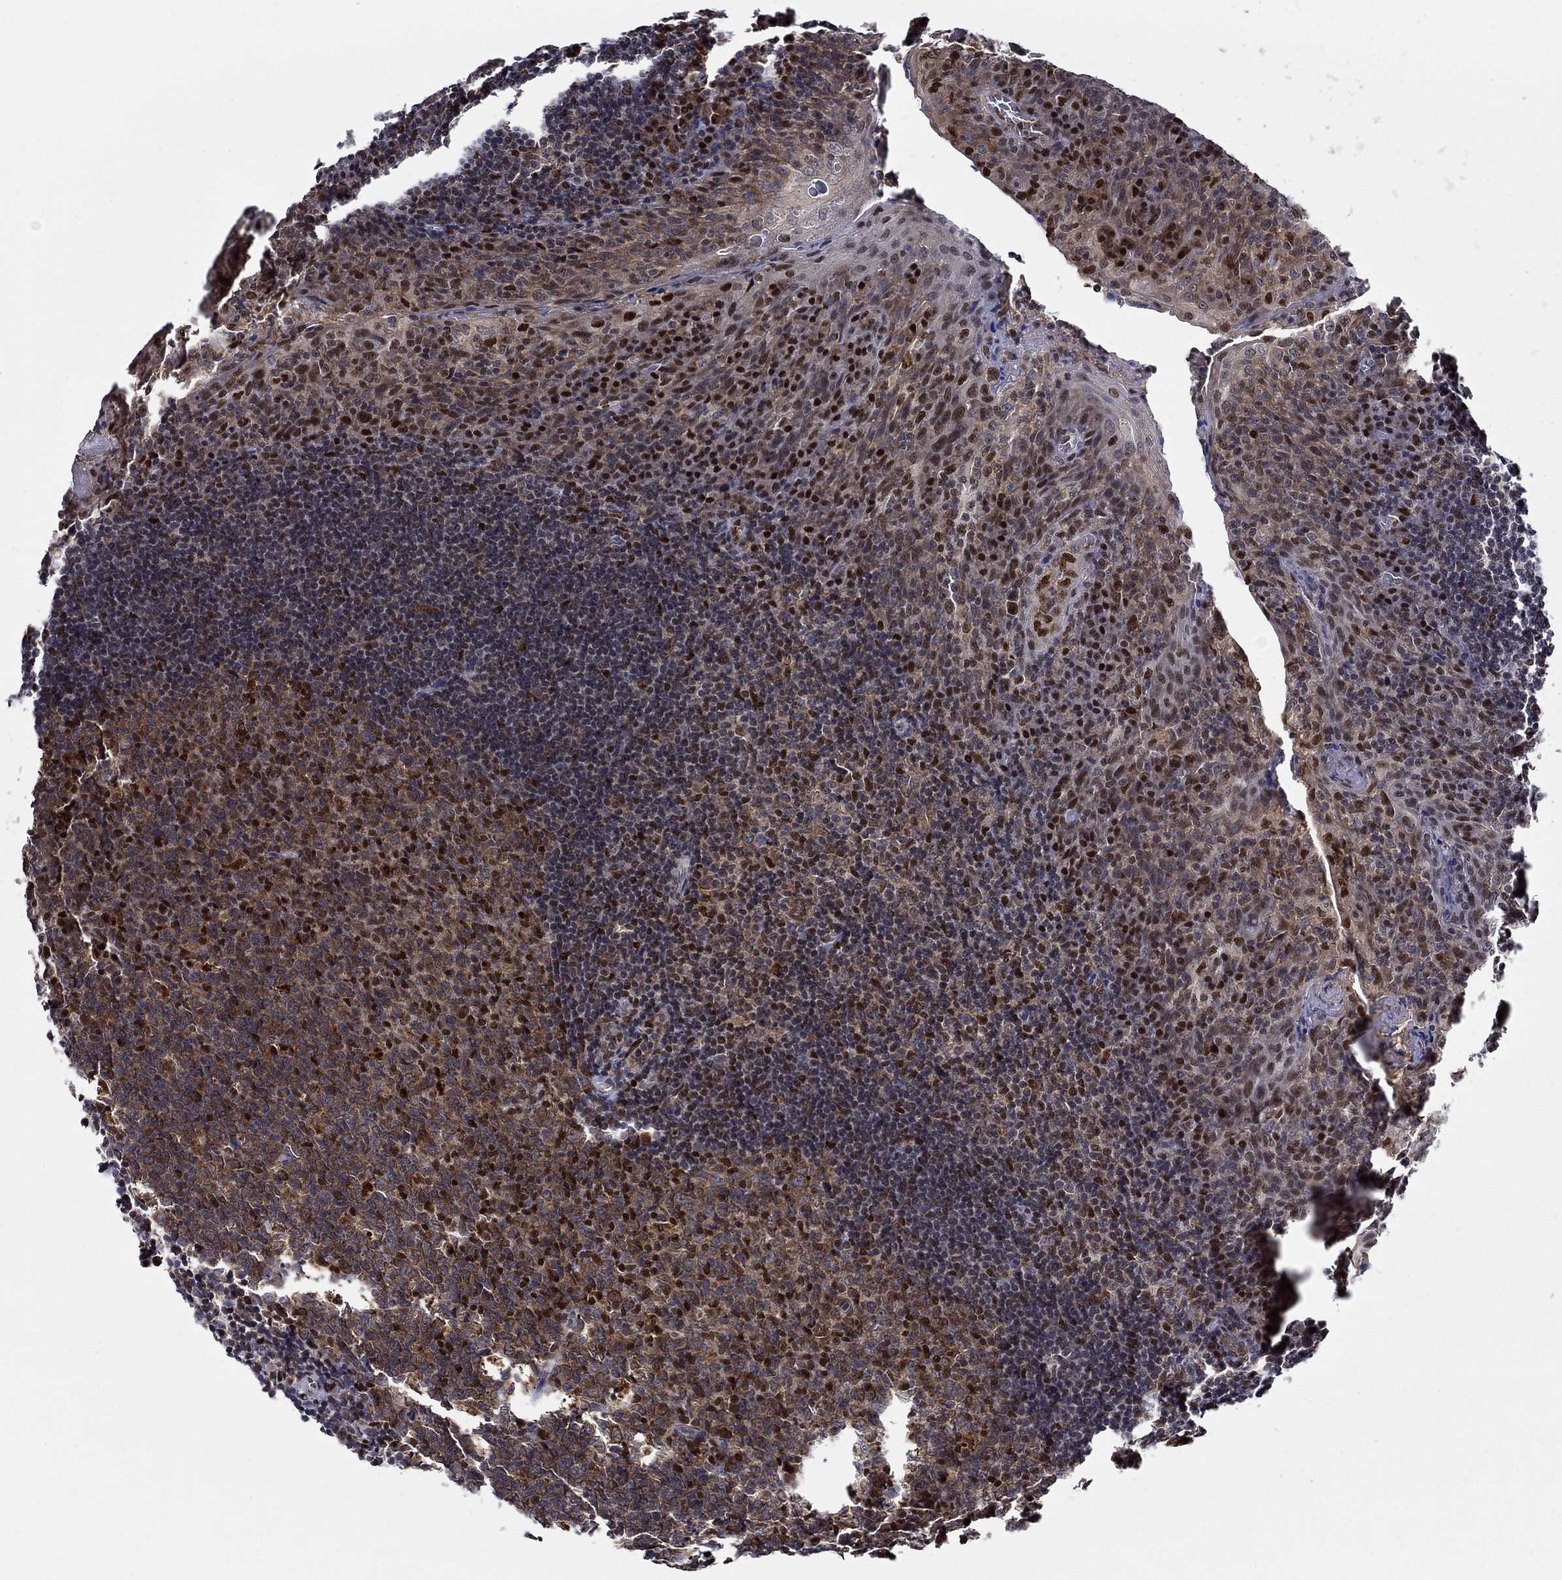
{"staining": {"intensity": "strong", "quantity": "<25%", "location": "nuclear"}, "tissue": "tonsil", "cell_type": "Germinal center cells", "image_type": "normal", "snomed": [{"axis": "morphology", "description": "Normal tissue, NOS"}, {"axis": "topography", "description": "Tonsil"}], "caption": "Protein expression analysis of unremarkable tonsil exhibits strong nuclear staining in approximately <25% of germinal center cells.", "gene": "ZNF594", "patient": {"sex": "male", "age": 17}}